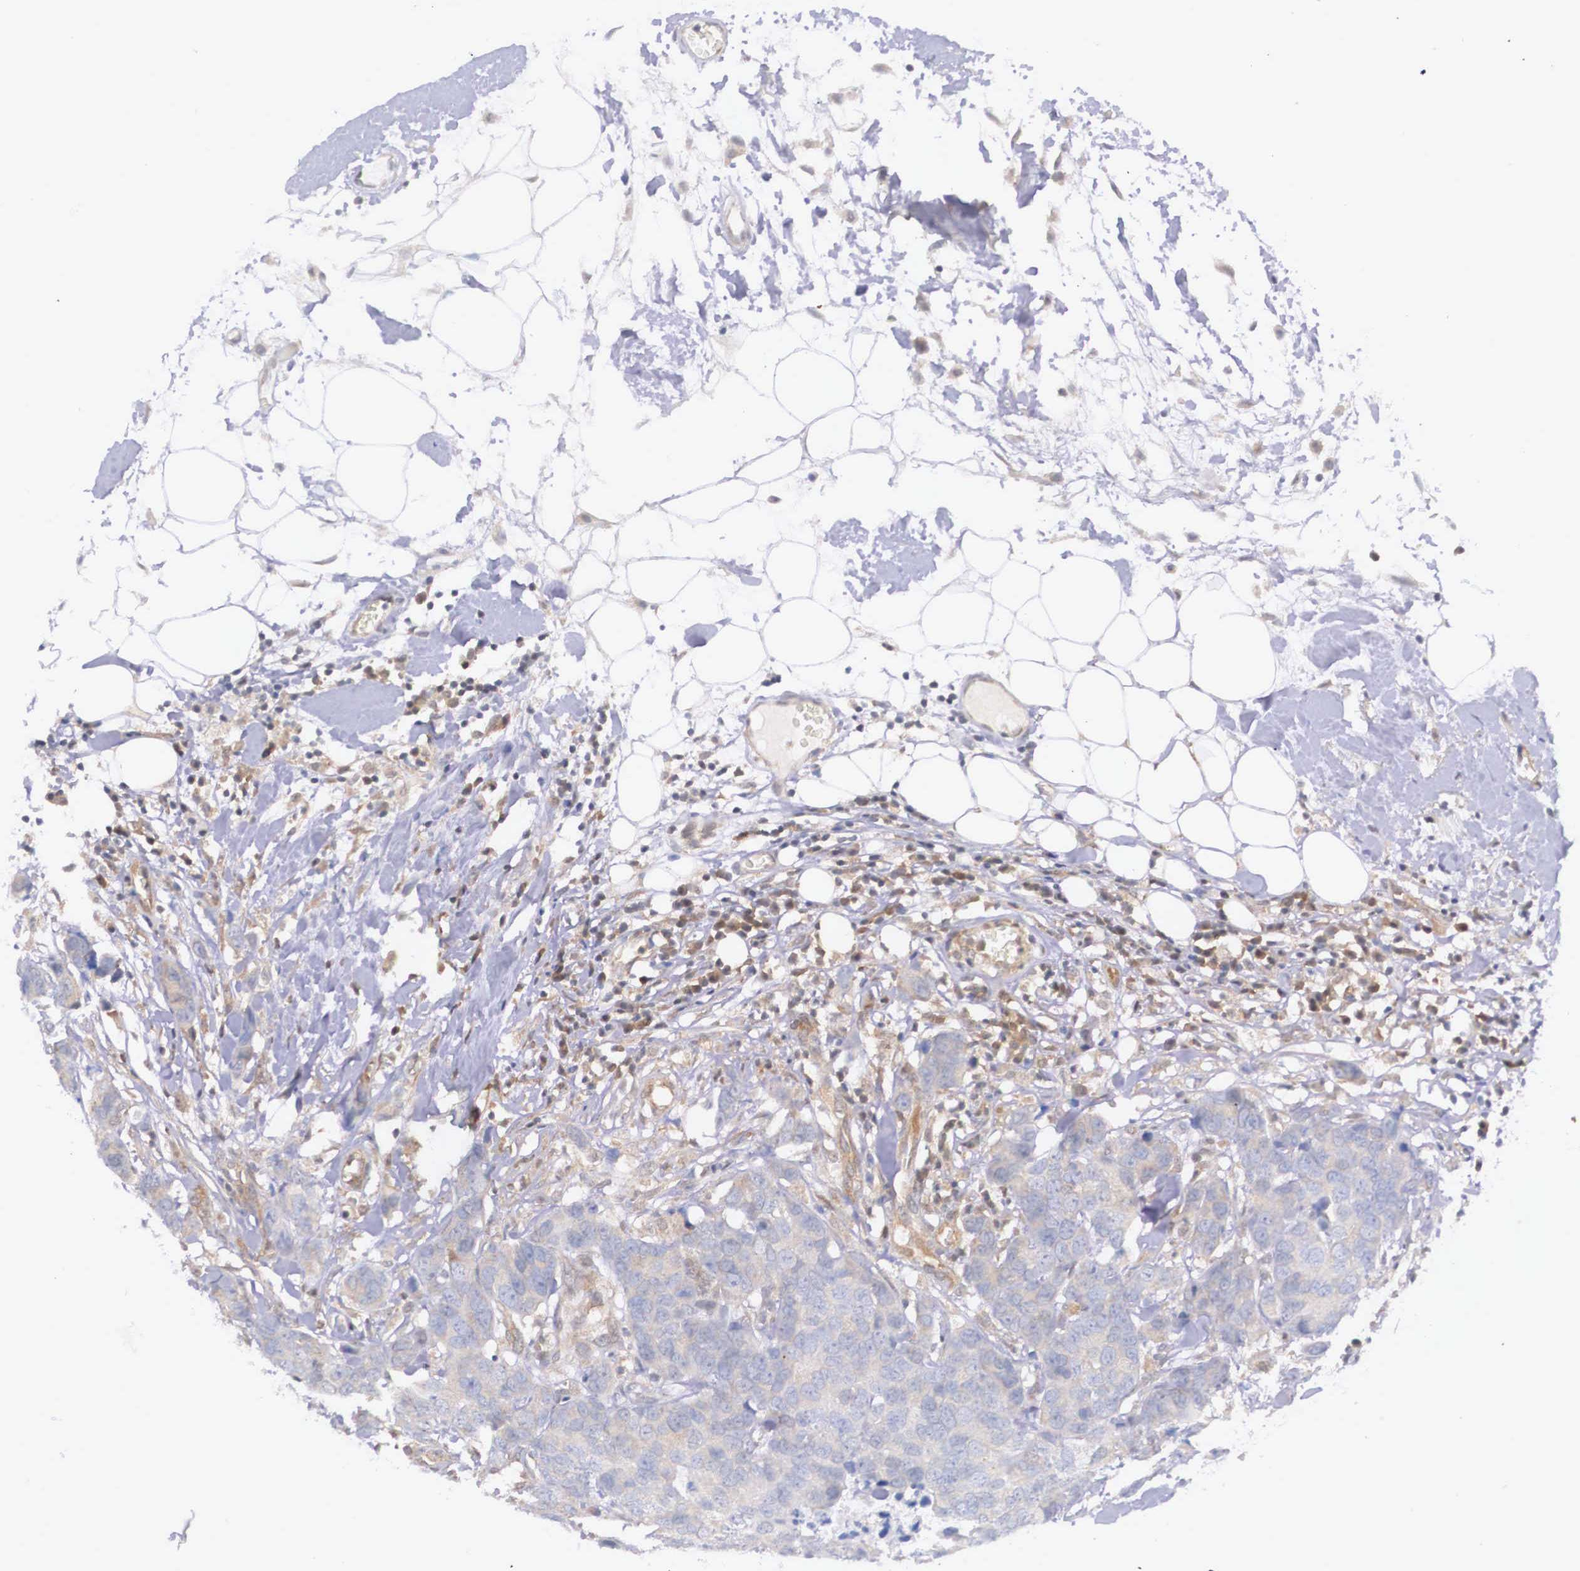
{"staining": {"intensity": "negative", "quantity": "none", "location": "none"}, "tissue": "breast cancer", "cell_type": "Tumor cells", "image_type": "cancer", "snomed": [{"axis": "morphology", "description": "Duct carcinoma"}, {"axis": "topography", "description": "Breast"}], "caption": "A high-resolution image shows immunohistochemistry staining of breast cancer, which shows no significant expression in tumor cells.", "gene": "IGBP1", "patient": {"sex": "female", "age": 91}}